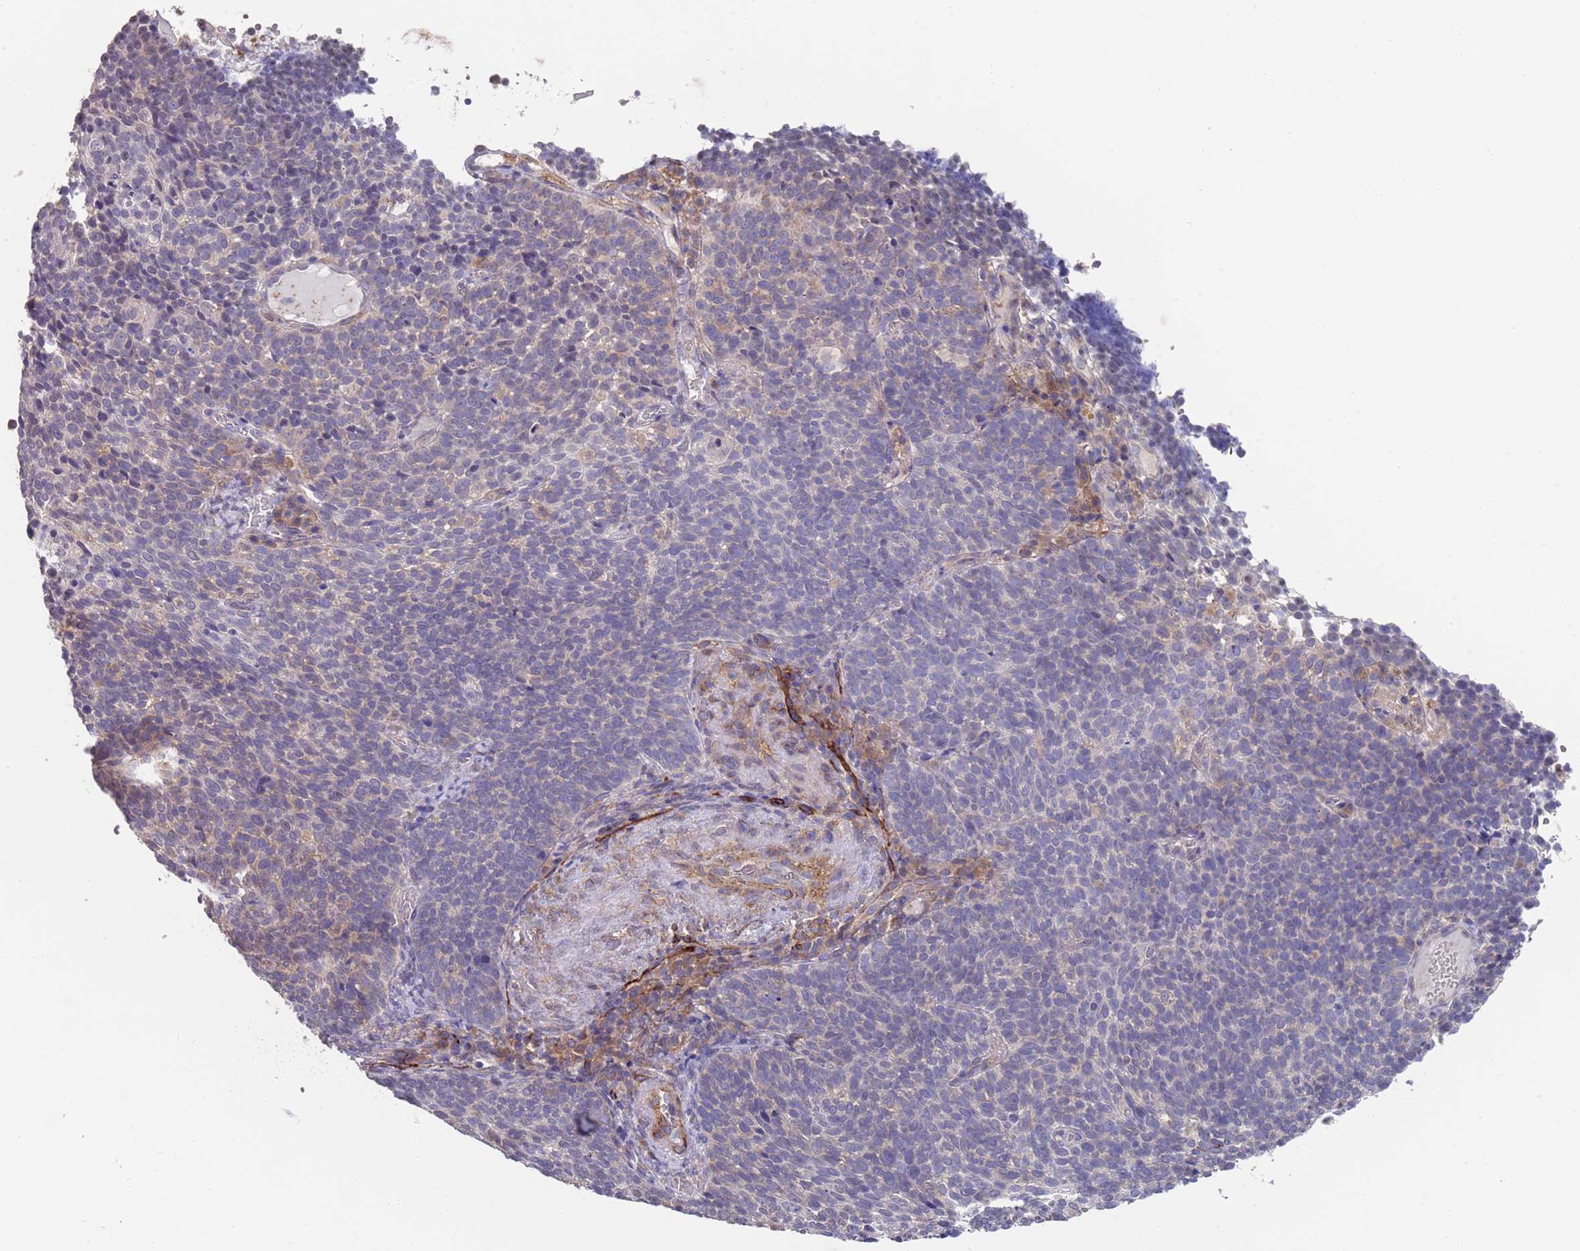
{"staining": {"intensity": "negative", "quantity": "none", "location": "none"}, "tissue": "cervical cancer", "cell_type": "Tumor cells", "image_type": "cancer", "snomed": [{"axis": "morphology", "description": "Normal tissue, NOS"}, {"axis": "morphology", "description": "Squamous cell carcinoma, NOS"}, {"axis": "topography", "description": "Cervix"}], "caption": "This is an immunohistochemistry (IHC) photomicrograph of cervical cancer (squamous cell carcinoma). There is no expression in tumor cells.", "gene": "ANK2", "patient": {"sex": "female", "age": 39}}